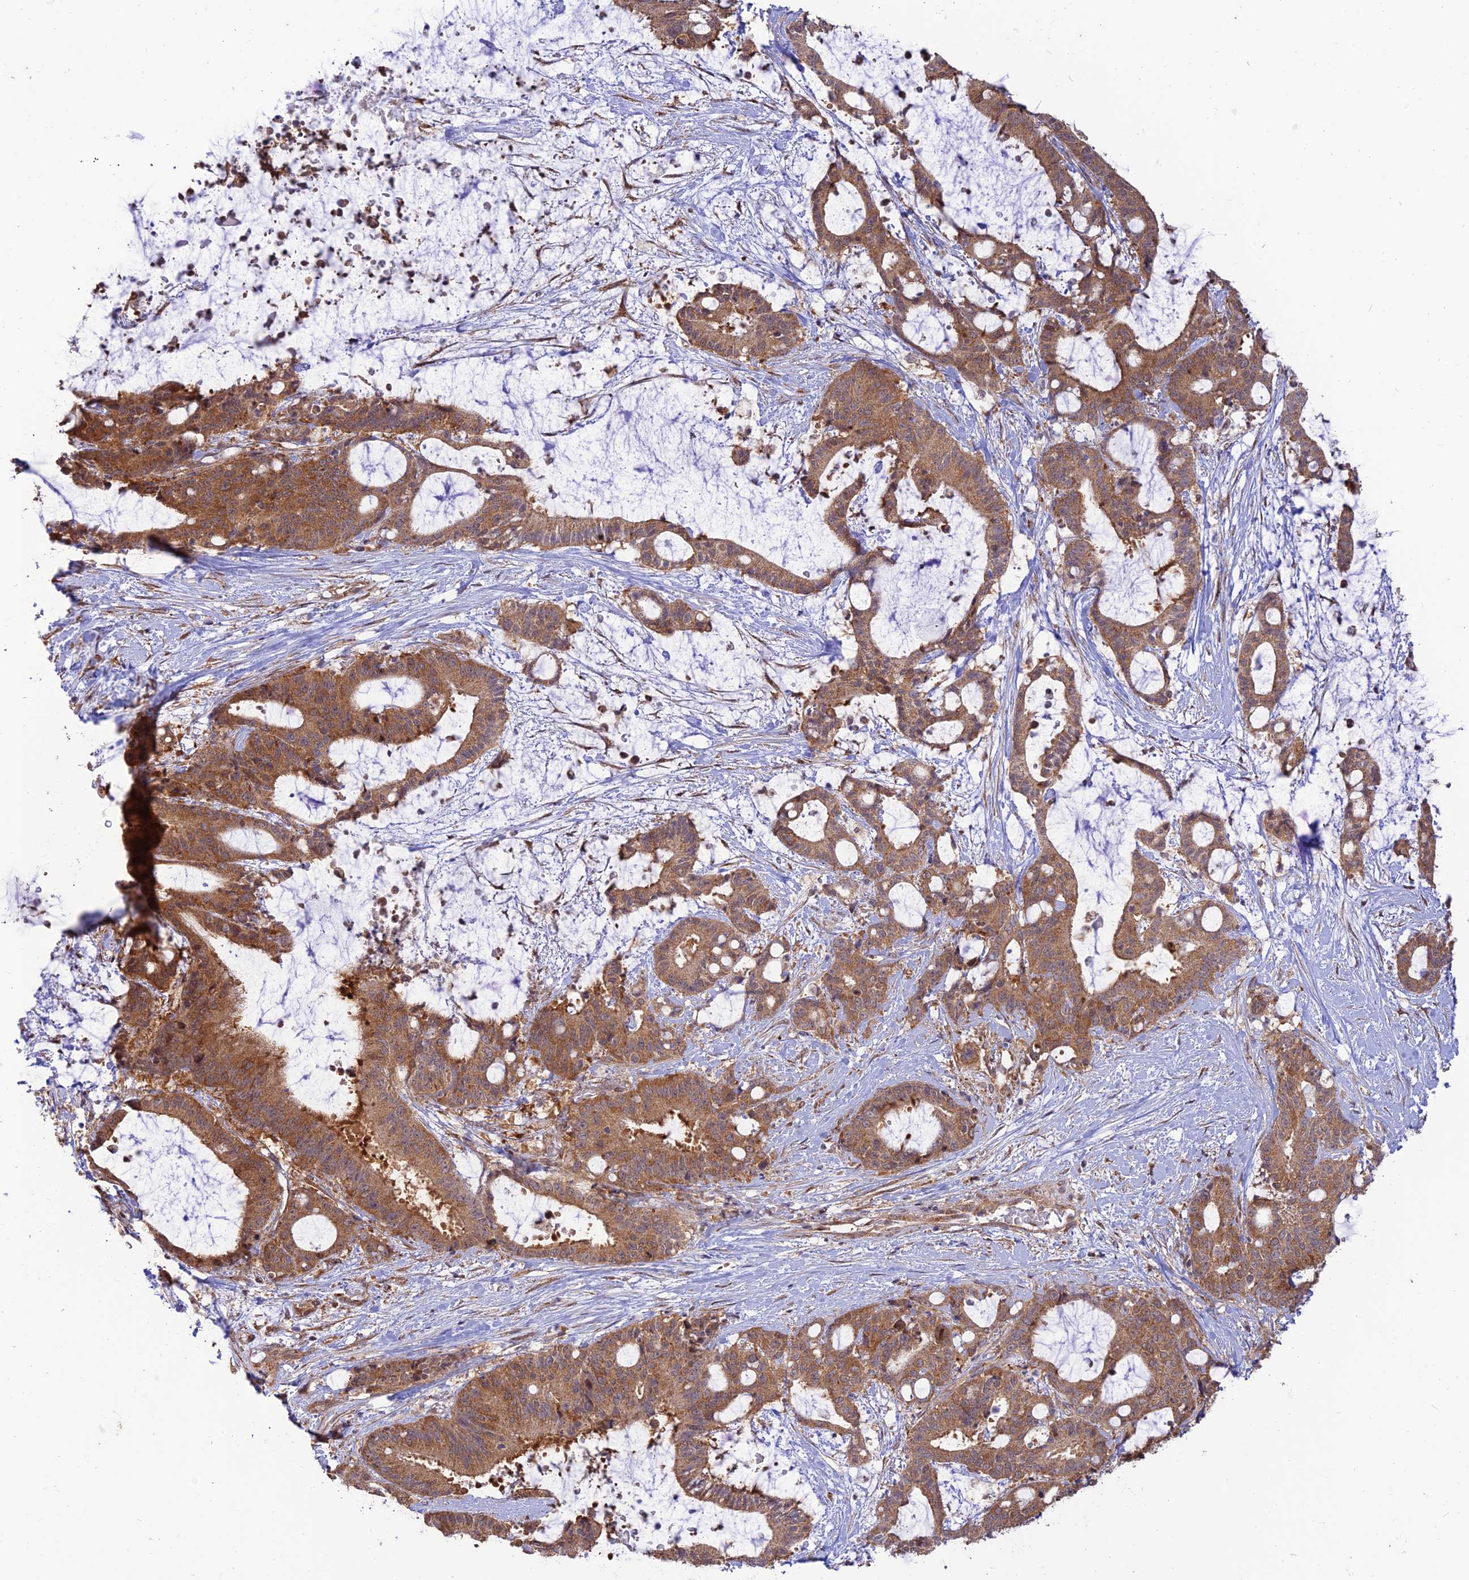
{"staining": {"intensity": "moderate", "quantity": ">75%", "location": "cytoplasmic/membranous"}, "tissue": "liver cancer", "cell_type": "Tumor cells", "image_type": "cancer", "snomed": [{"axis": "morphology", "description": "Normal tissue, NOS"}, {"axis": "morphology", "description": "Cholangiocarcinoma"}, {"axis": "topography", "description": "Liver"}, {"axis": "topography", "description": "Peripheral nerve tissue"}], "caption": "Immunohistochemistry (IHC) (DAB (3,3'-diaminobenzidine)) staining of human liver cholangiocarcinoma reveals moderate cytoplasmic/membranous protein positivity in approximately >75% of tumor cells.", "gene": "GOLGA3", "patient": {"sex": "female", "age": 73}}